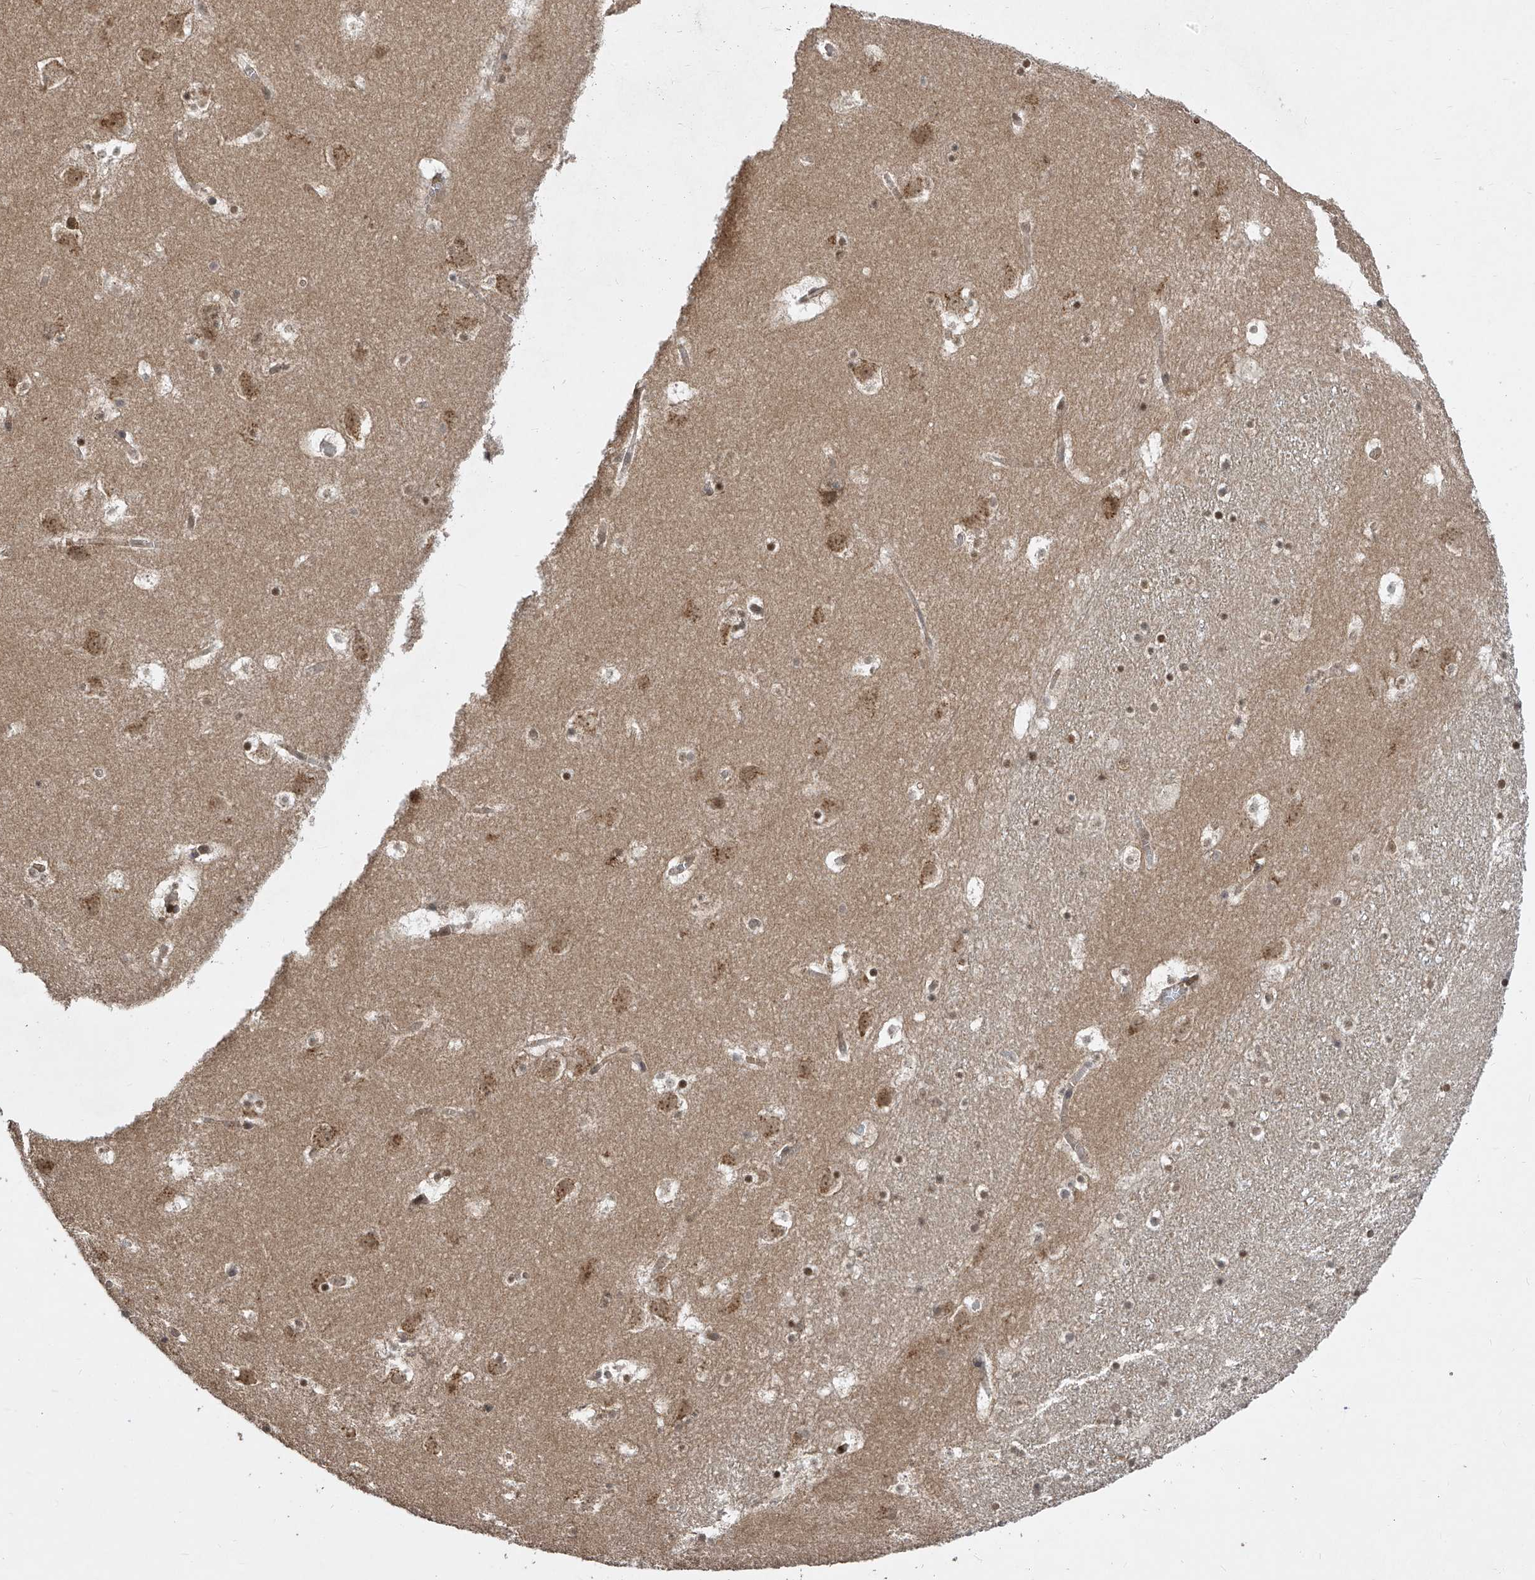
{"staining": {"intensity": "moderate", "quantity": "25%-75%", "location": "nuclear"}, "tissue": "caudate", "cell_type": "Glial cells", "image_type": "normal", "snomed": [{"axis": "morphology", "description": "Normal tissue, NOS"}, {"axis": "topography", "description": "Lateral ventricle wall"}], "caption": "Moderate nuclear expression for a protein is appreciated in approximately 25%-75% of glial cells of unremarkable caudate using immunohistochemistry.", "gene": "CETN1", "patient": {"sex": "male", "age": 45}}